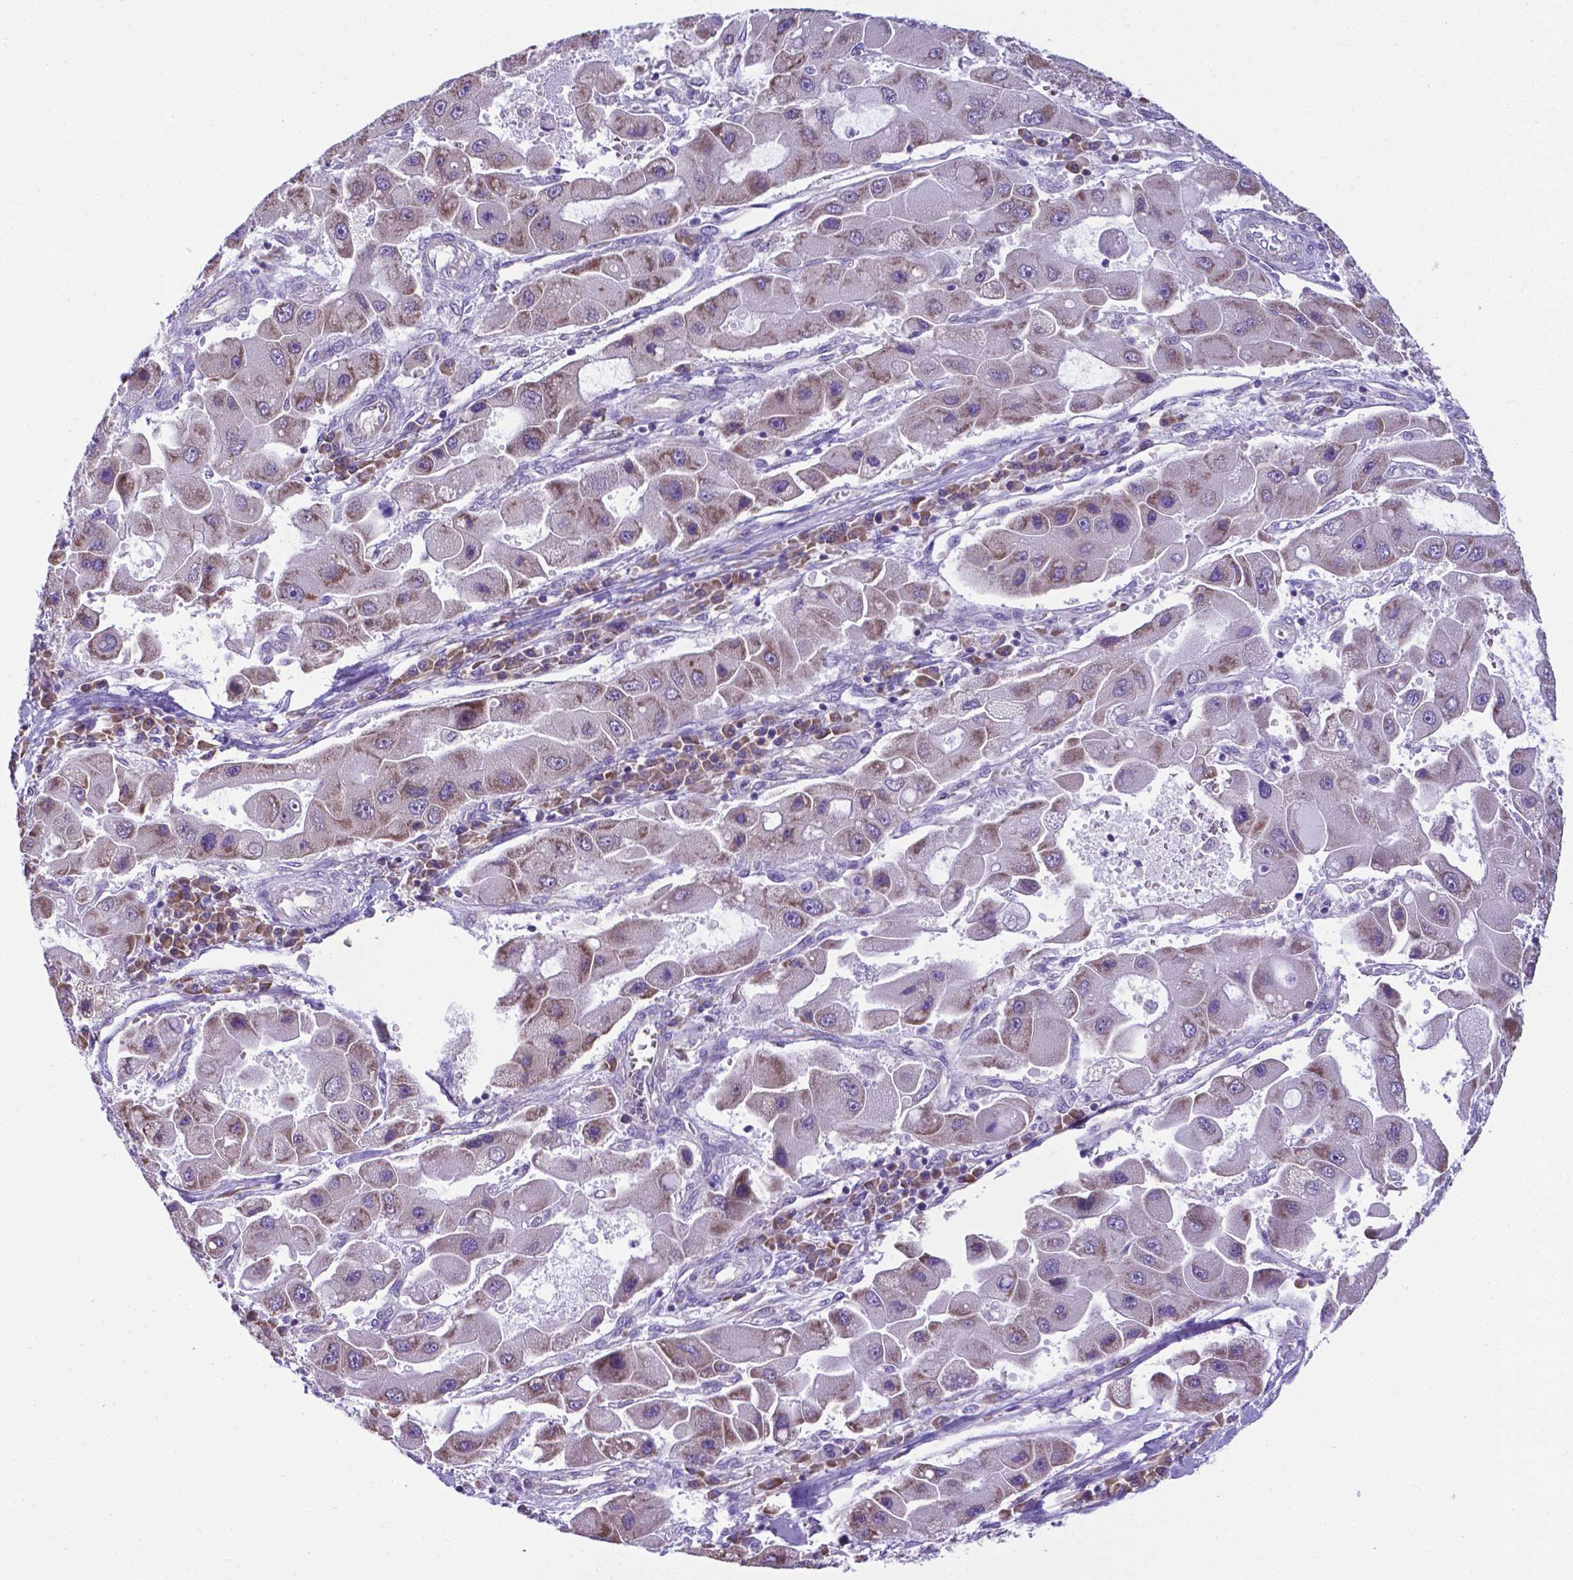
{"staining": {"intensity": "negative", "quantity": "none", "location": "none"}, "tissue": "liver cancer", "cell_type": "Tumor cells", "image_type": "cancer", "snomed": [{"axis": "morphology", "description": "Carcinoma, Hepatocellular, NOS"}, {"axis": "topography", "description": "Liver"}], "caption": "Tumor cells show no significant protein expression in hepatocellular carcinoma (liver).", "gene": "RPL6", "patient": {"sex": "male", "age": 24}}